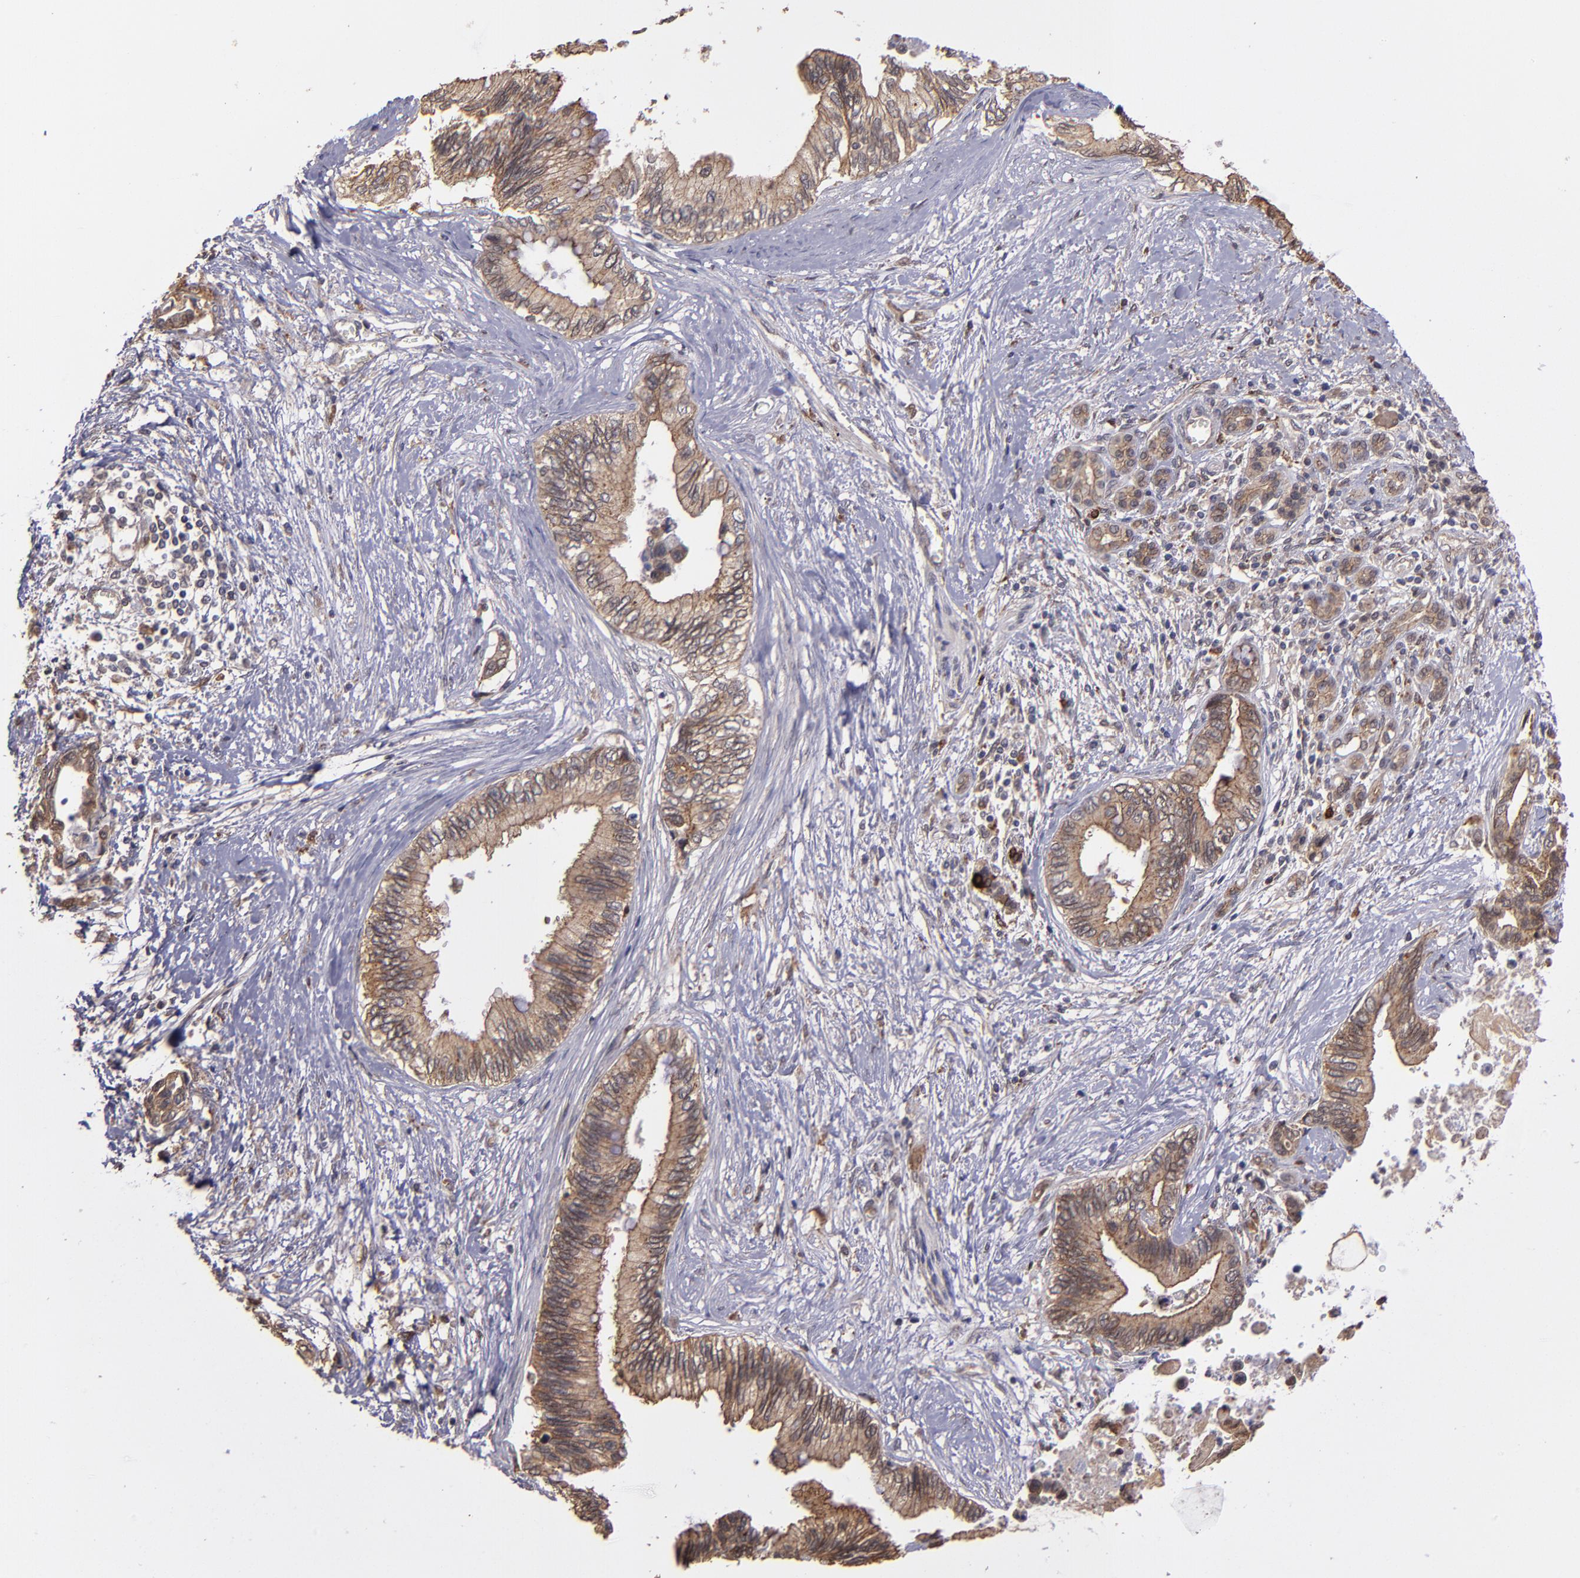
{"staining": {"intensity": "moderate", "quantity": ">75%", "location": "cytoplasmic/membranous"}, "tissue": "pancreatic cancer", "cell_type": "Tumor cells", "image_type": "cancer", "snomed": [{"axis": "morphology", "description": "Adenocarcinoma, NOS"}, {"axis": "topography", "description": "Pancreas"}], "caption": "Tumor cells display medium levels of moderate cytoplasmic/membranous expression in approximately >75% of cells in pancreatic adenocarcinoma.", "gene": "SIPA1L1", "patient": {"sex": "female", "age": 66}}